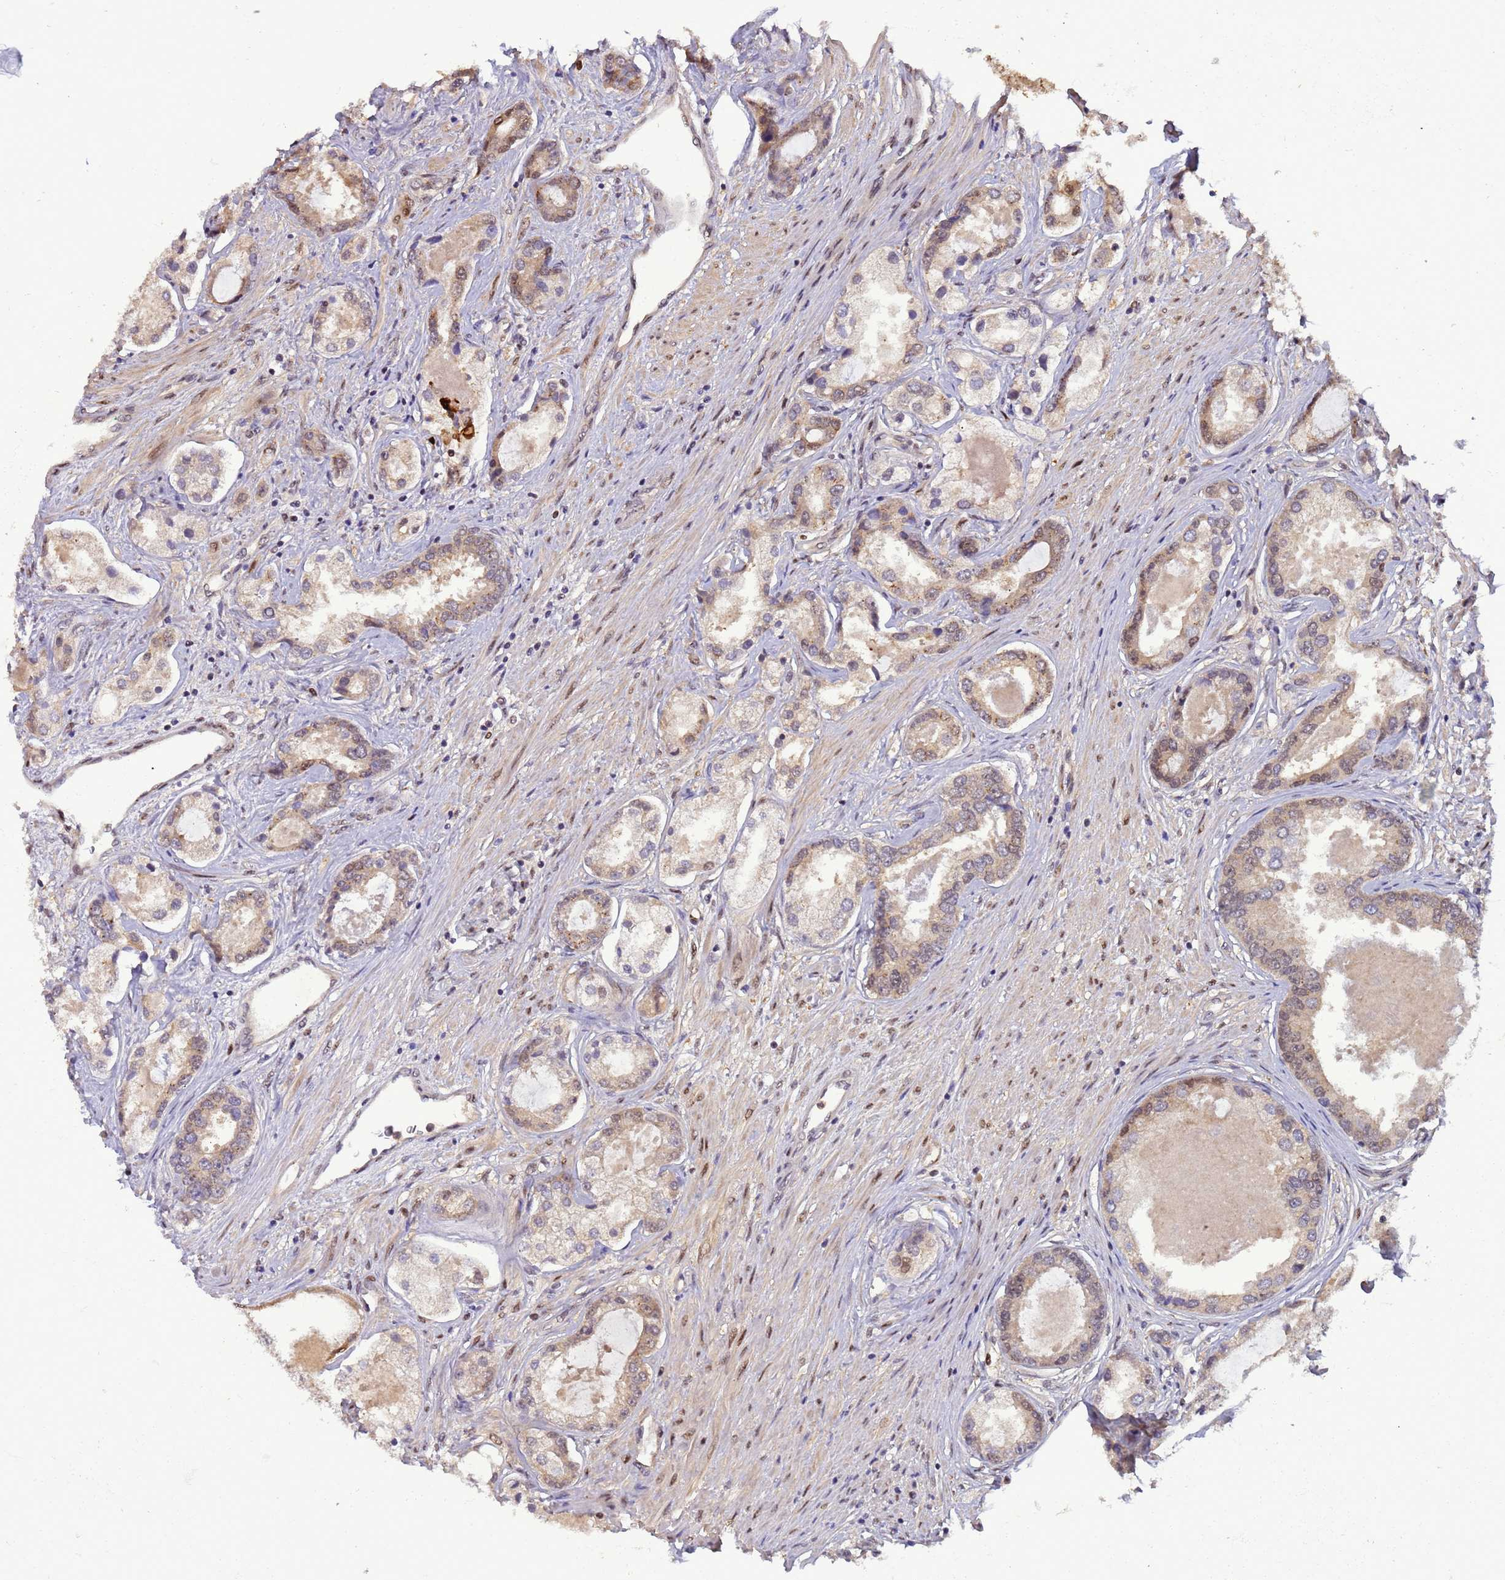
{"staining": {"intensity": "moderate", "quantity": "25%-75%", "location": "cytoplasmic/membranous,nuclear"}, "tissue": "prostate cancer", "cell_type": "Tumor cells", "image_type": "cancer", "snomed": [{"axis": "morphology", "description": "Adenocarcinoma, Low grade"}, {"axis": "topography", "description": "Prostate"}], "caption": "High-power microscopy captured an IHC histopathology image of prostate cancer (low-grade adenocarcinoma), revealing moderate cytoplasmic/membranous and nuclear expression in about 25%-75% of tumor cells. Immunohistochemistry (ihc) stains the protein in brown and the nuclei are stained blue.", "gene": "ZBTB5", "patient": {"sex": "male", "age": 68}}